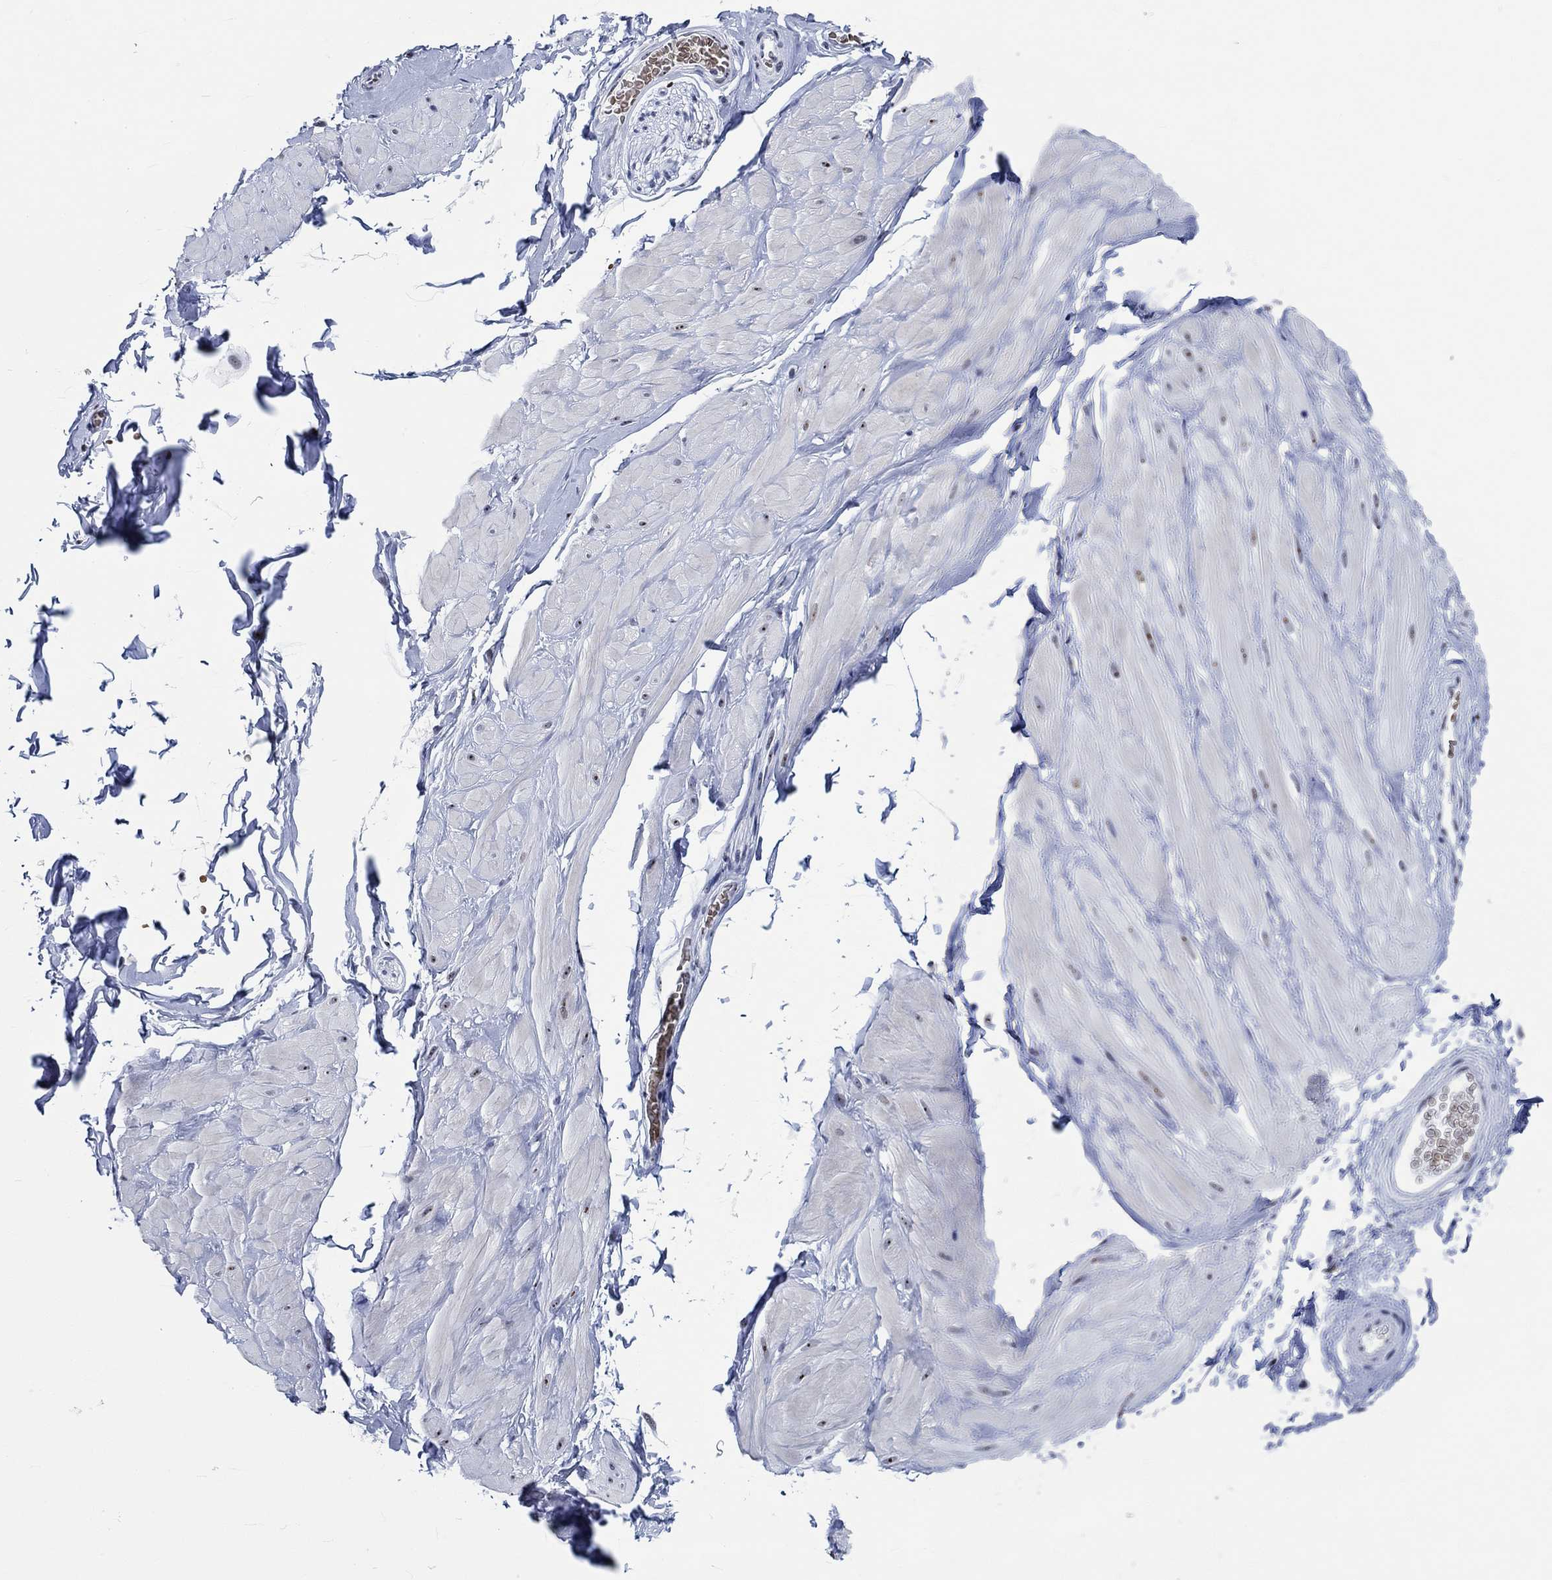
{"staining": {"intensity": "negative", "quantity": "none", "location": "none"}, "tissue": "soft tissue", "cell_type": "Fibroblasts", "image_type": "normal", "snomed": [{"axis": "morphology", "description": "Normal tissue, NOS"}, {"axis": "topography", "description": "Smooth muscle"}, {"axis": "topography", "description": "Peripheral nerve tissue"}], "caption": "Immunohistochemistry histopathology image of normal human soft tissue stained for a protein (brown), which demonstrates no positivity in fibroblasts.", "gene": "ZNF446", "patient": {"sex": "male", "age": 22}}